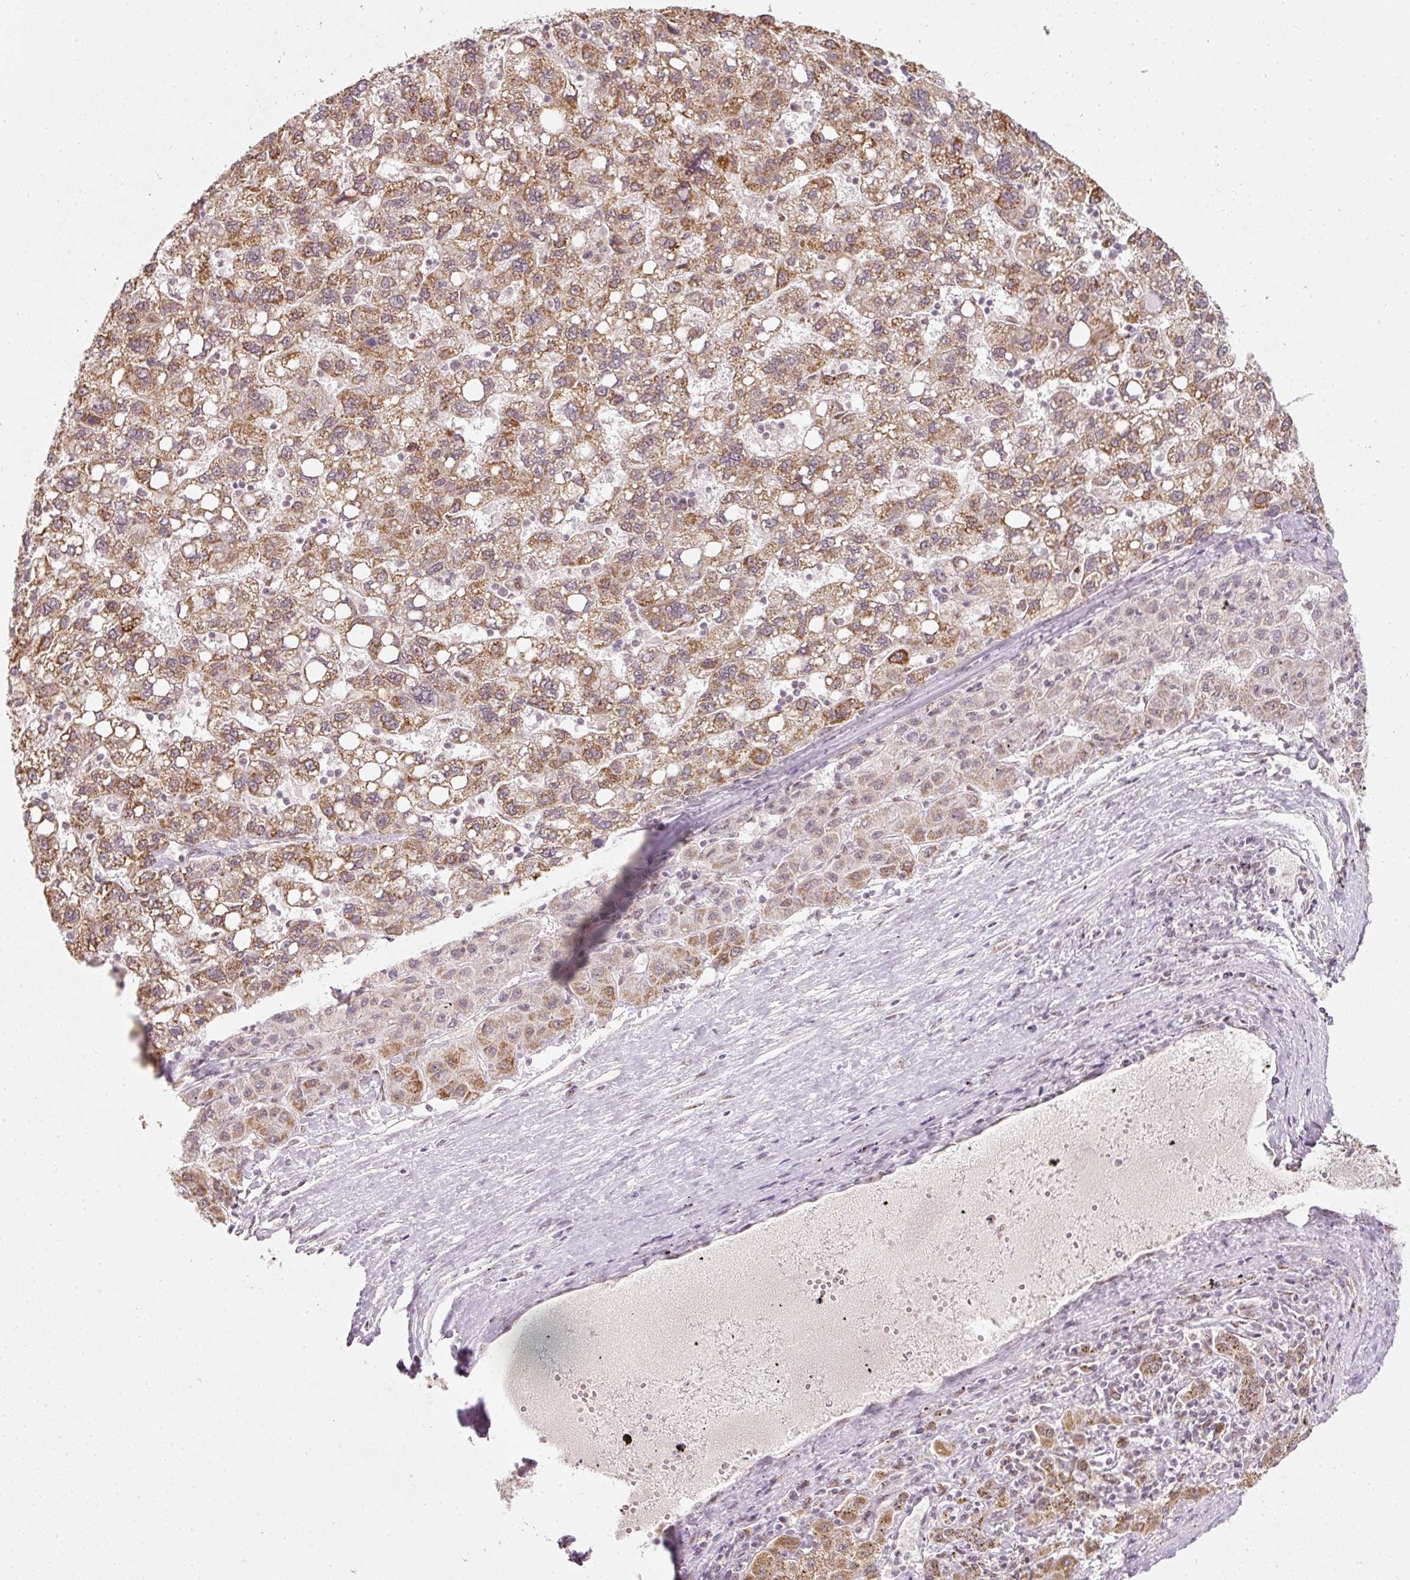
{"staining": {"intensity": "moderate", "quantity": ">75%", "location": "cytoplasmic/membranous"}, "tissue": "liver cancer", "cell_type": "Tumor cells", "image_type": "cancer", "snomed": [{"axis": "morphology", "description": "Carcinoma, Hepatocellular, NOS"}, {"axis": "topography", "description": "Liver"}], "caption": "Protein staining displays moderate cytoplasmic/membranous expression in approximately >75% of tumor cells in liver cancer. The protein of interest is shown in brown color, while the nuclei are stained blue.", "gene": "FSTL3", "patient": {"sex": "female", "age": 82}}